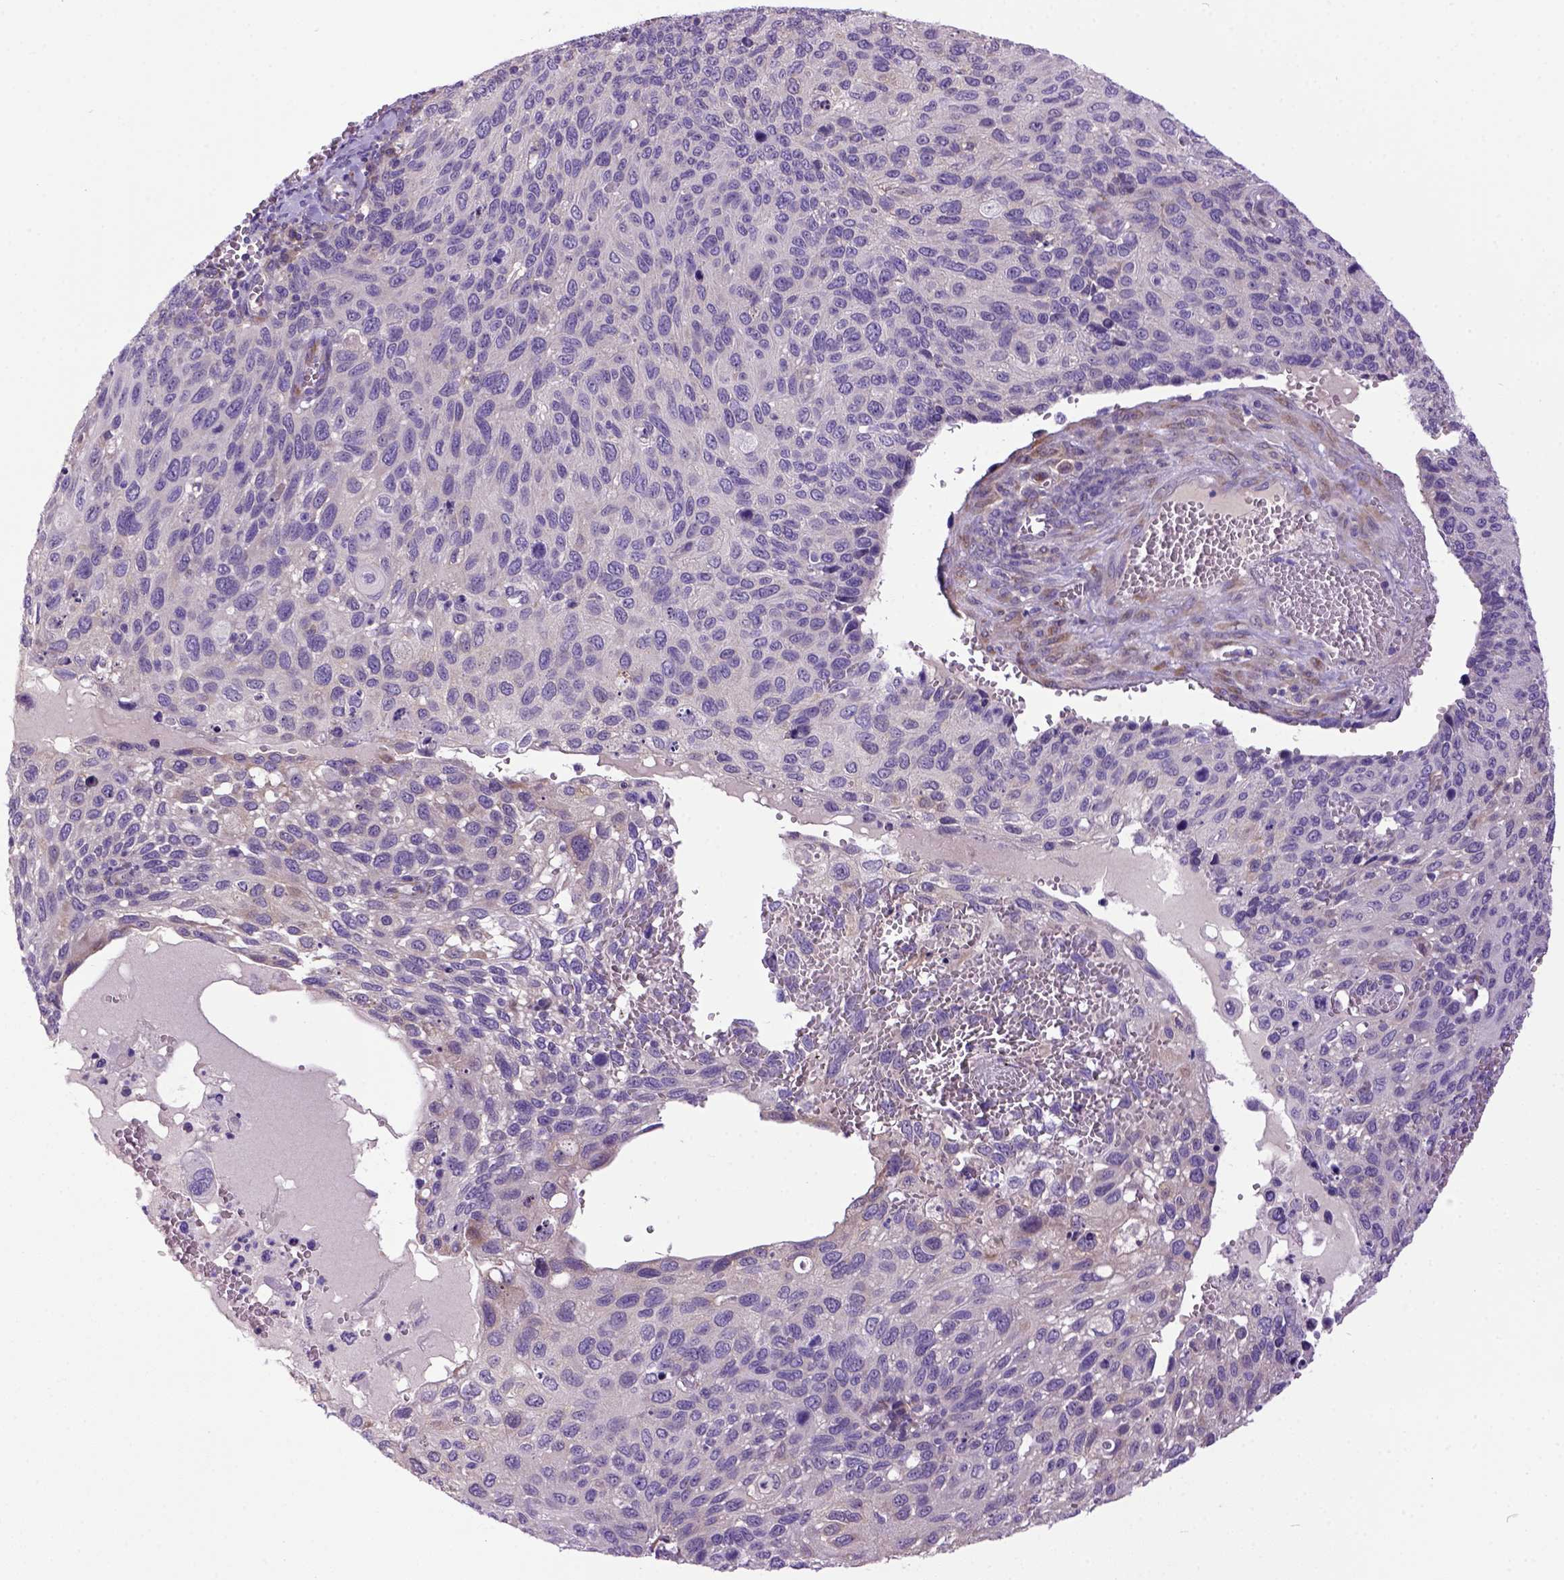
{"staining": {"intensity": "negative", "quantity": "none", "location": "none"}, "tissue": "cervical cancer", "cell_type": "Tumor cells", "image_type": "cancer", "snomed": [{"axis": "morphology", "description": "Squamous cell carcinoma, NOS"}, {"axis": "topography", "description": "Cervix"}], "caption": "An IHC photomicrograph of cervical cancer (squamous cell carcinoma) is shown. There is no staining in tumor cells of cervical cancer (squamous cell carcinoma).", "gene": "NEK5", "patient": {"sex": "female", "age": 70}}